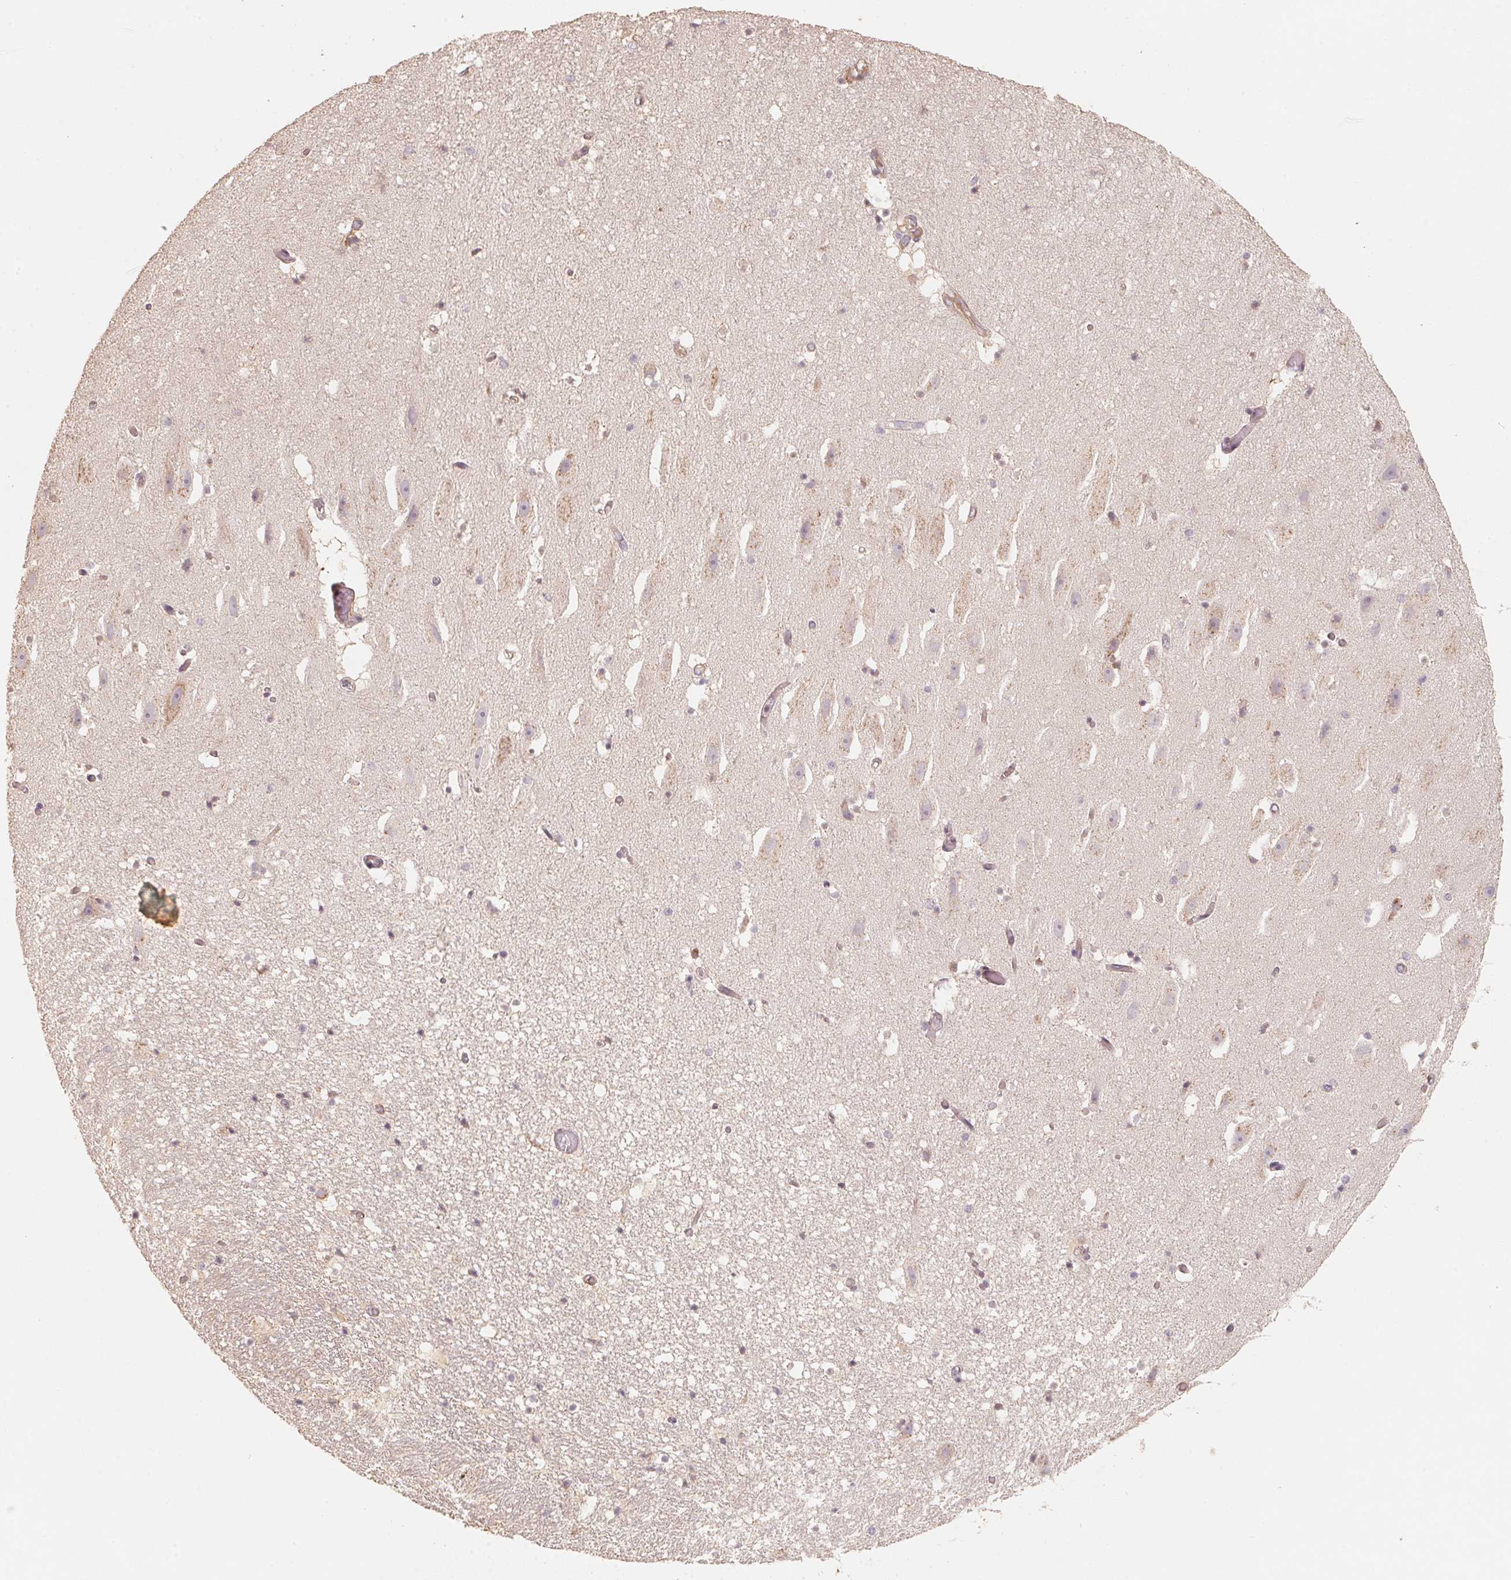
{"staining": {"intensity": "weak", "quantity": "<25%", "location": "cytoplasmic/membranous"}, "tissue": "hippocampus", "cell_type": "Glial cells", "image_type": "normal", "snomed": [{"axis": "morphology", "description": "Normal tissue, NOS"}, {"axis": "topography", "description": "Hippocampus"}], "caption": "This is an immunohistochemistry photomicrograph of normal hippocampus. There is no positivity in glial cells.", "gene": "TSPAN12", "patient": {"sex": "male", "age": 26}}